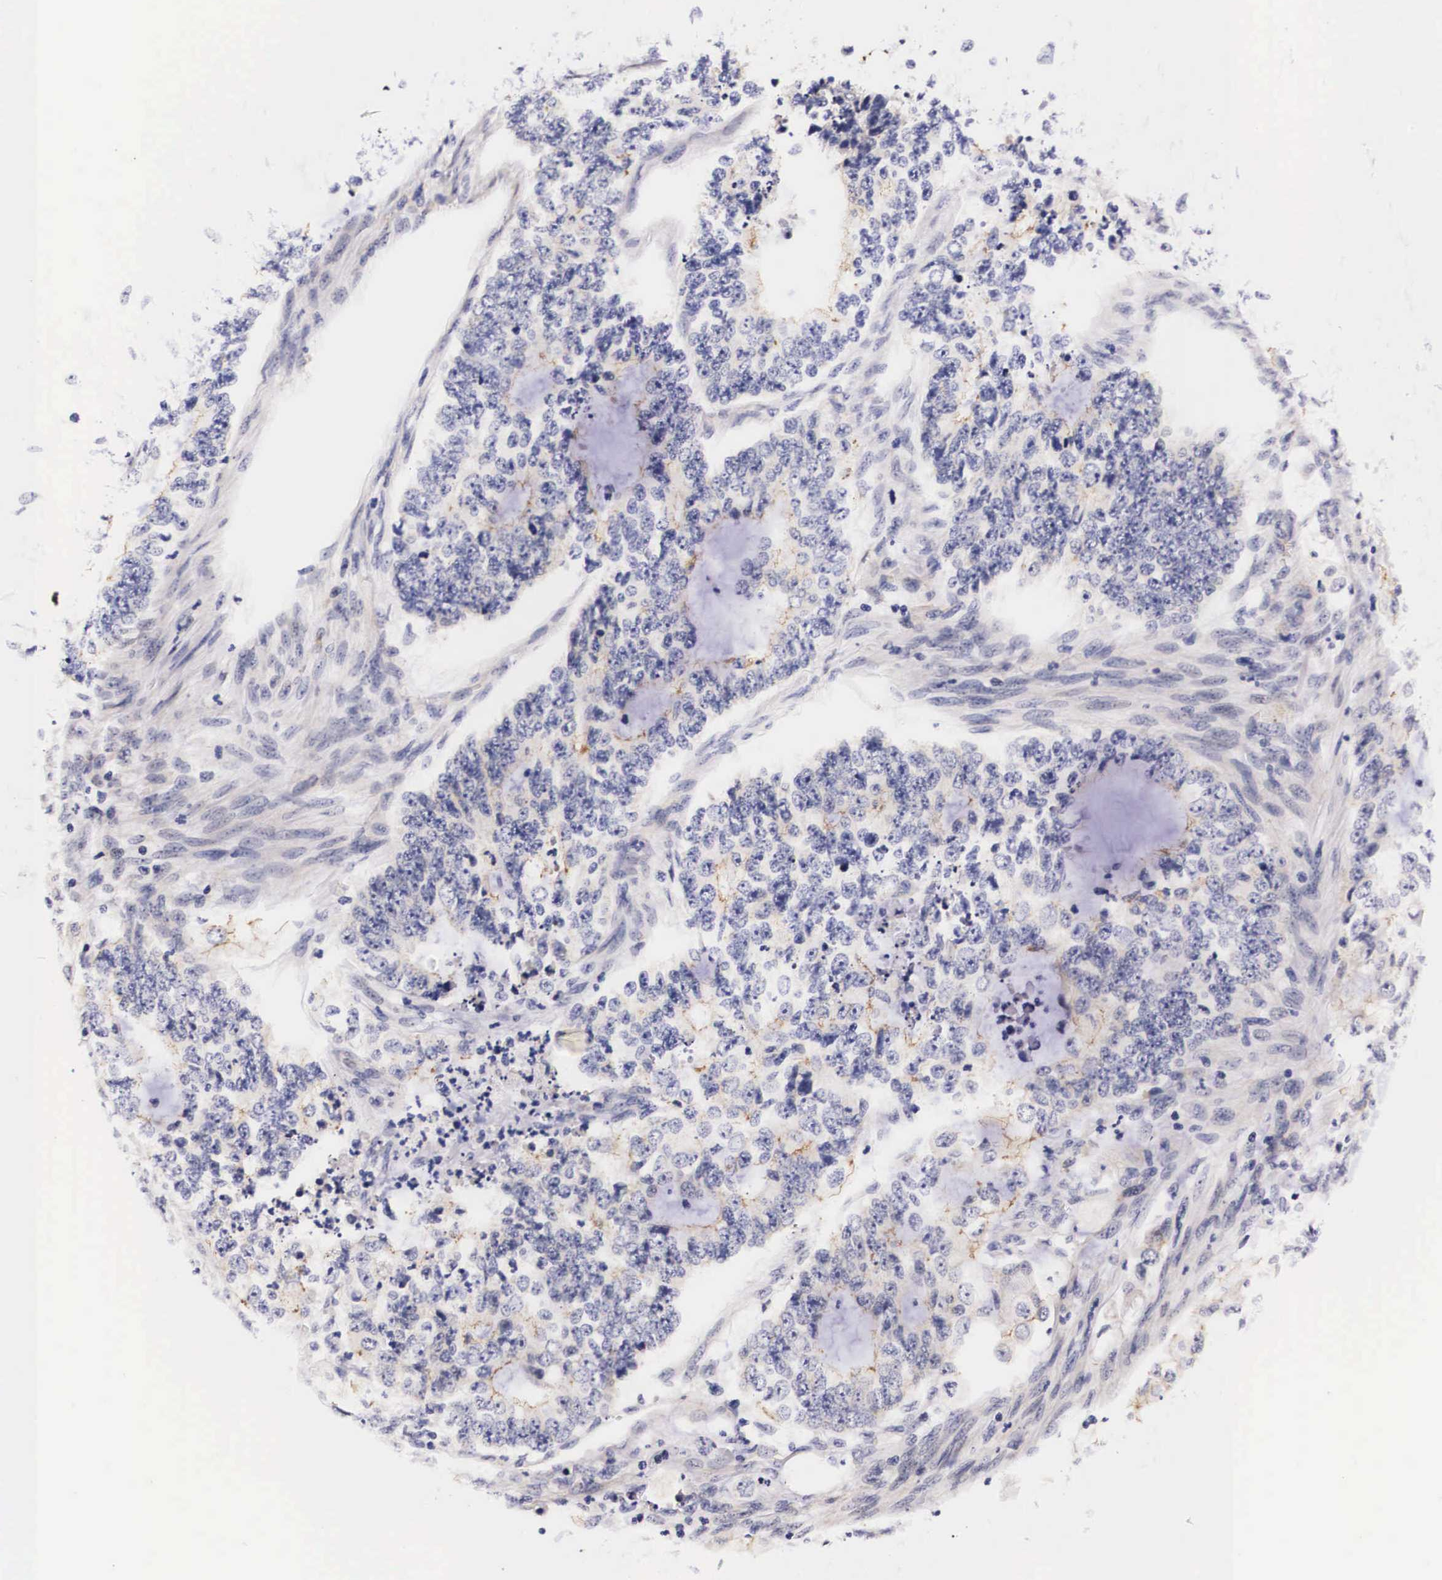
{"staining": {"intensity": "moderate", "quantity": "25%-75%", "location": "cytoplasmic/membranous"}, "tissue": "endometrial cancer", "cell_type": "Tumor cells", "image_type": "cancer", "snomed": [{"axis": "morphology", "description": "Adenocarcinoma, NOS"}, {"axis": "topography", "description": "Endometrium"}], "caption": "Immunohistochemical staining of human adenocarcinoma (endometrial) demonstrates medium levels of moderate cytoplasmic/membranous expression in about 25%-75% of tumor cells.", "gene": "PHETA2", "patient": {"sex": "female", "age": 75}}